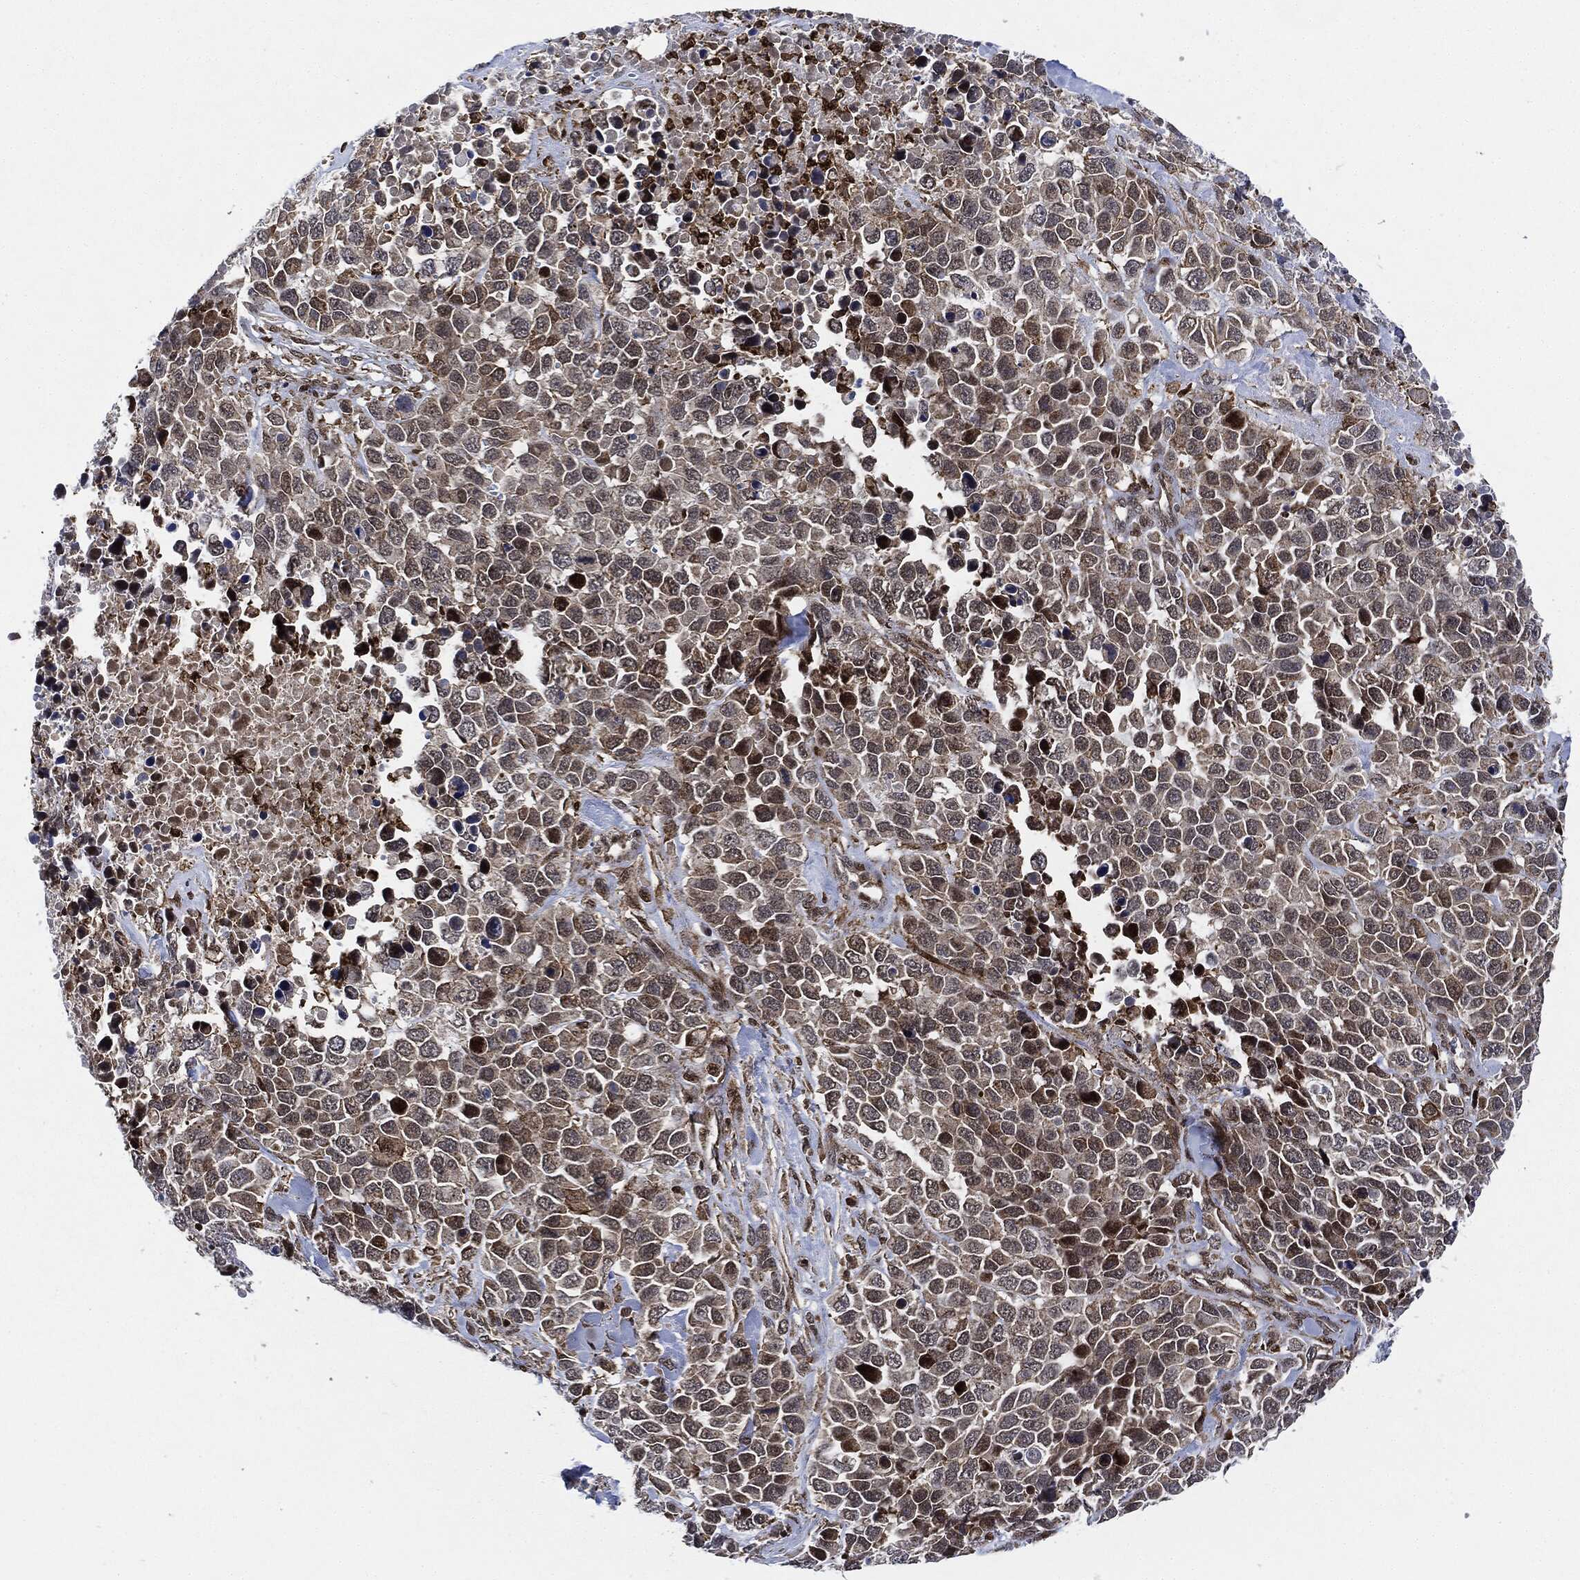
{"staining": {"intensity": "negative", "quantity": "none", "location": "none"}, "tissue": "melanoma", "cell_type": "Tumor cells", "image_type": "cancer", "snomed": [{"axis": "morphology", "description": "Malignant melanoma, Metastatic site"}, {"axis": "topography", "description": "Skin"}], "caption": "A micrograph of melanoma stained for a protein shows no brown staining in tumor cells.", "gene": "NANOS3", "patient": {"sex": "male", "age": 84}}